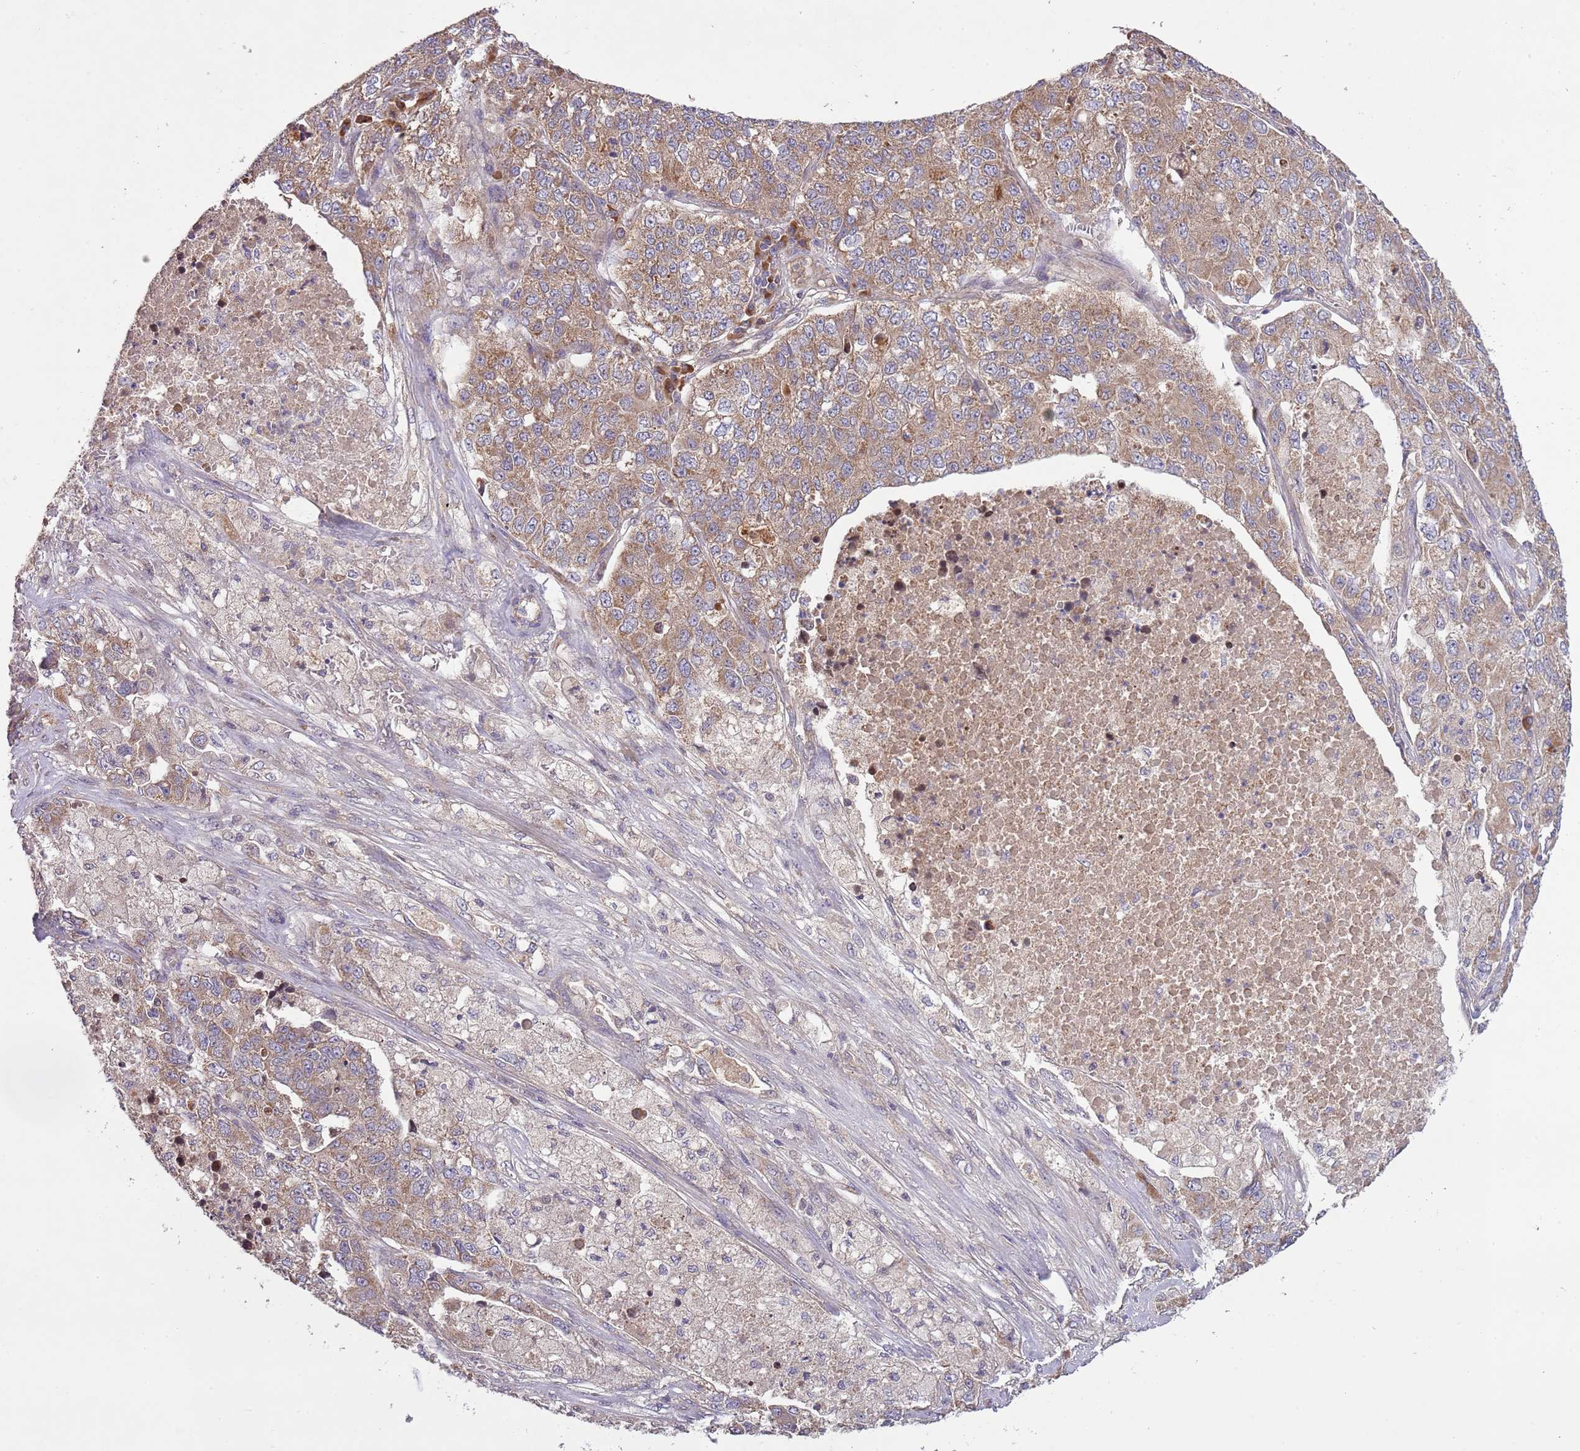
{"staining": {"intensity": "moderate", "quantity": ">75%", "location": "cytoplasmic/membranous"}, "tissue": "lung cancer", "cell_type": "Tumor cells", "image_type": "cancer", "snomed": [{"axis": "morphology", "description": "Adenocarcinoma, NOS"}, {"axis": "topography", "description": "Lung"}], "caption": "Tumor cells exhibit medium levels of moderate cytoplasmic/membranous staining in about >75% of cells in human adenocarcinoma (lung). (Brightfield microscopy of DAB IHC at high magnification).", "gene": "MFNG", "patient": {"sex": "male", "age": 49}}